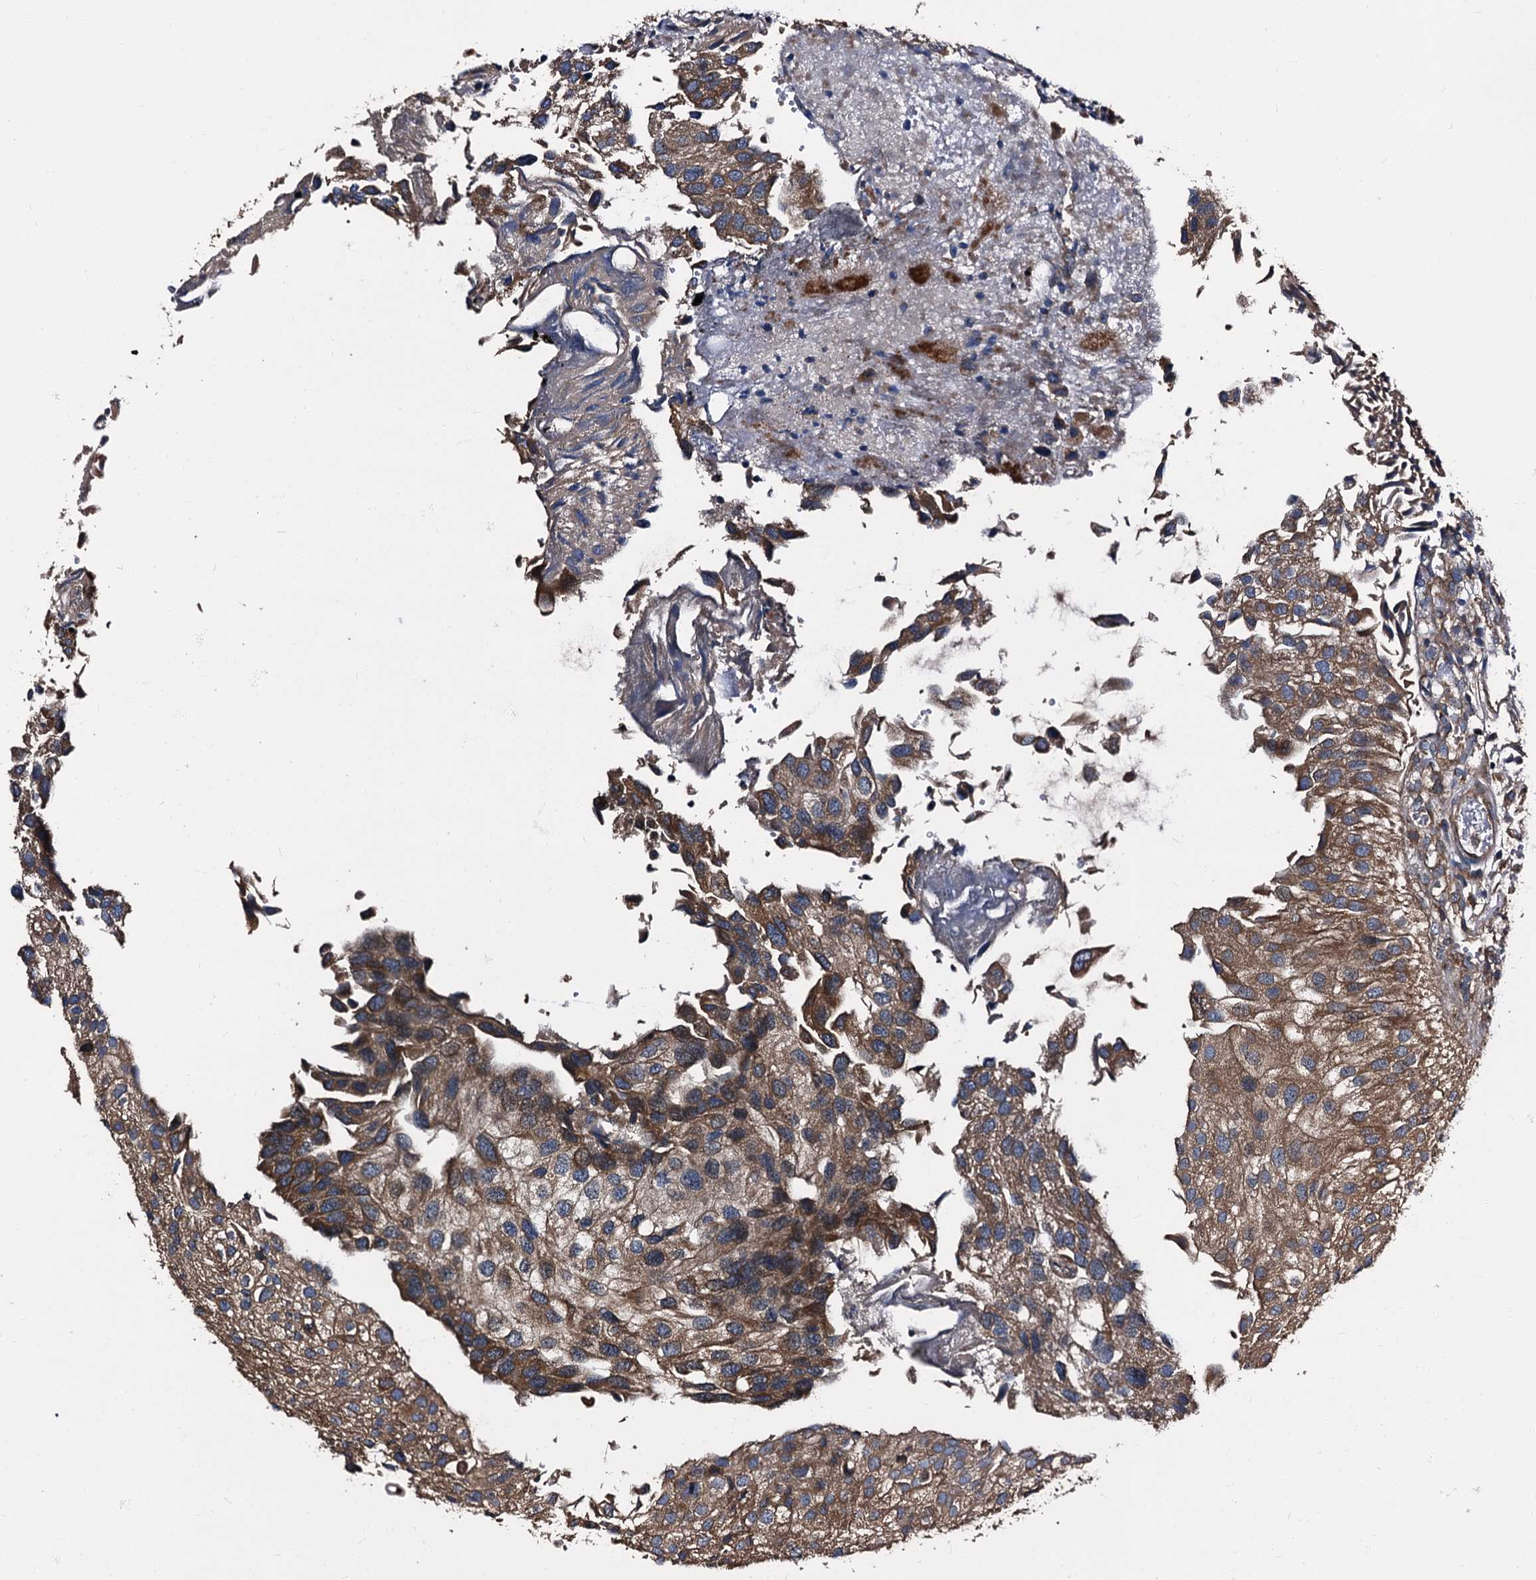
{"staining": {"intensity": "moderate", "quantity": ">75%", "location": "cytoplasmic/membranous"}, "tissue": "urothelial cancer", "cell_type": "Tumor cells", "image_type": "cancer", "snomed": [{"axis": "morphology", "description": "Urothelial carcinoma, Low grade"}, {"axis": "topography", "description": "Urinary bladder"}], "caption": "High-magnification brightfield microscopy of urothelial cancer stained with DAB (3,3'-diaminobenzidine) (brown) and counterstained with hematoxylin (blue). tumor cells exhibit moderate cytoplasmic/membranous positivity is seen in approximately>75% of cells.", "gene": "PEX5", "patient": {"sex": "female", "age": 89}}